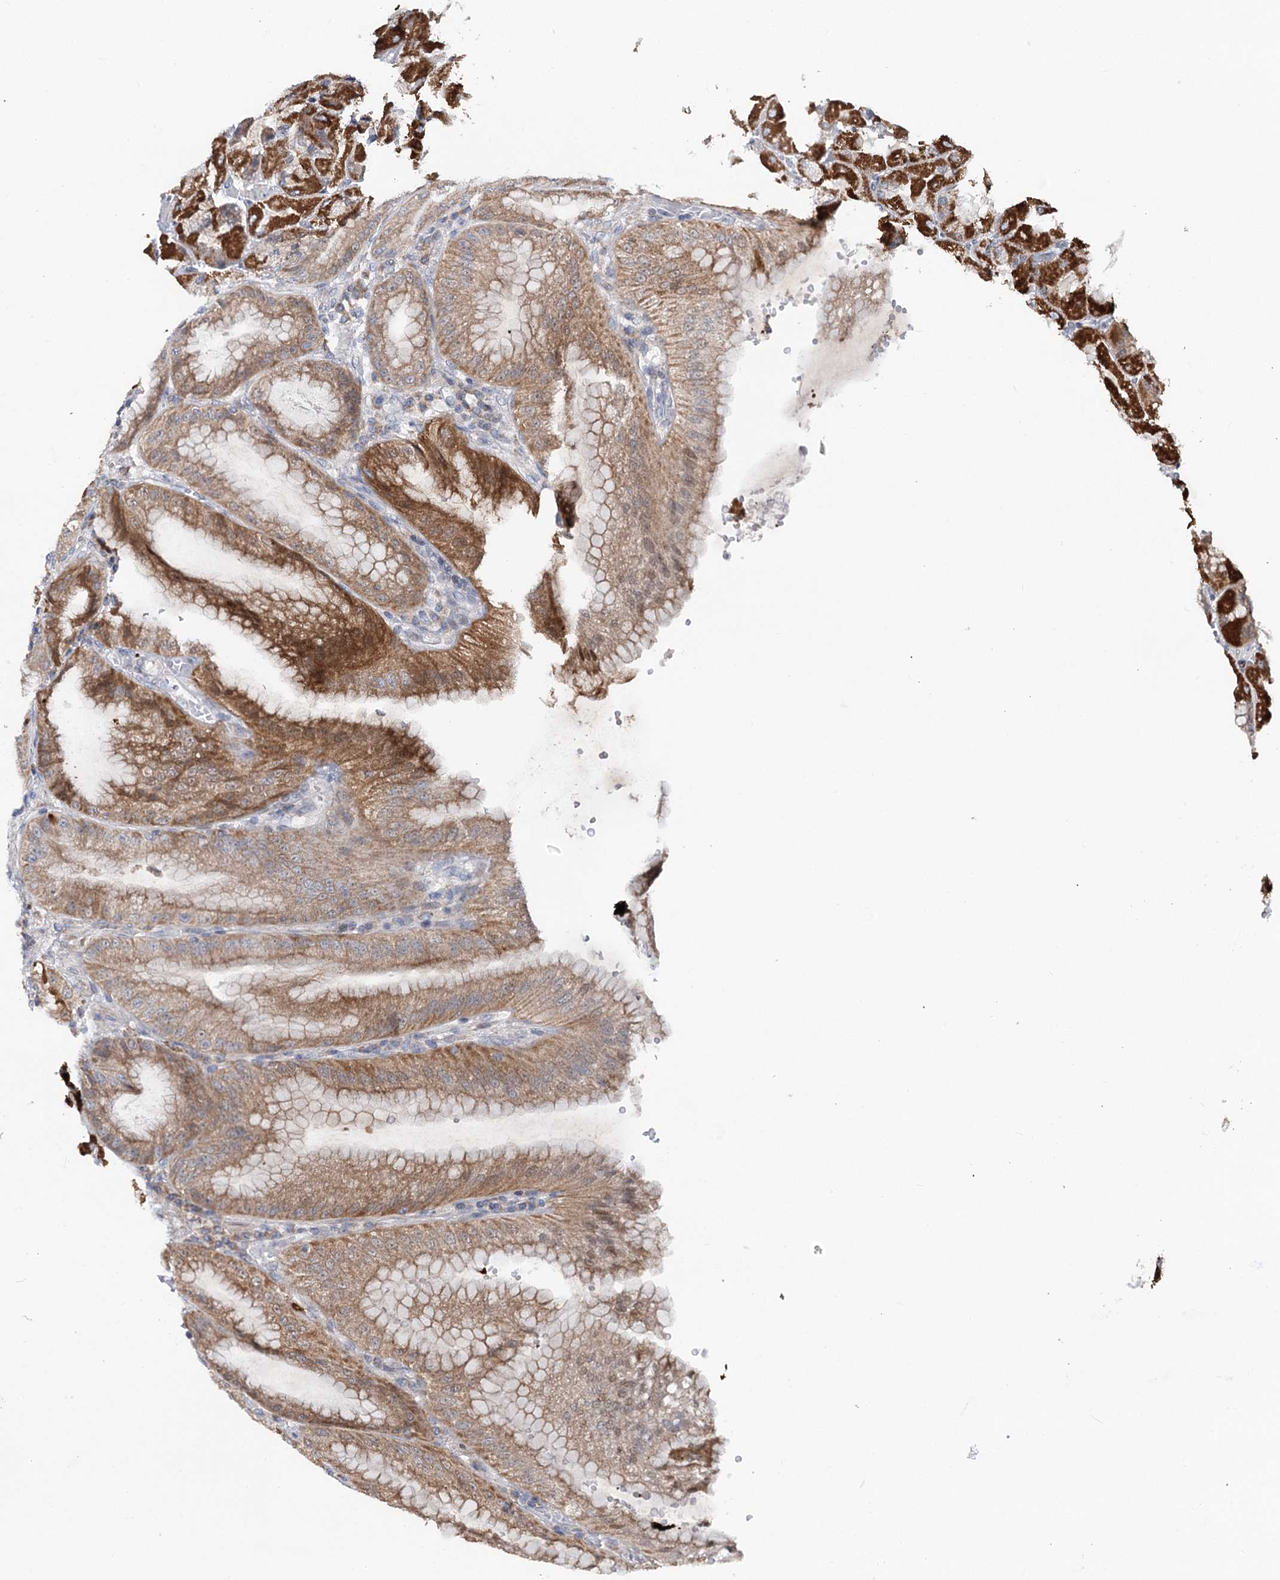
{"staining": {"intensity": "moderate", "quantity": "25%-75%", "location": "cytoplasmic/membranous"}, "tissue": "stomach", "cell_type": "Glandular cells", "image_type": "normal", "snomed": [{"axis": "morphology", "description": "Normal tissue, NOS"}, {"axis": "topography", "description": "Stomach, upper"}, {"axis": "topography", "description": "Stomach, lower"}], "caption": "Brown immunohistochemical staining in unremarkable stomach displays moderate cytoplasmic/membranous positivity in approximately 25%-75% of glandular cells.", "gene": "PTGR1", "patient": {"sex": "male", "age": 71}}